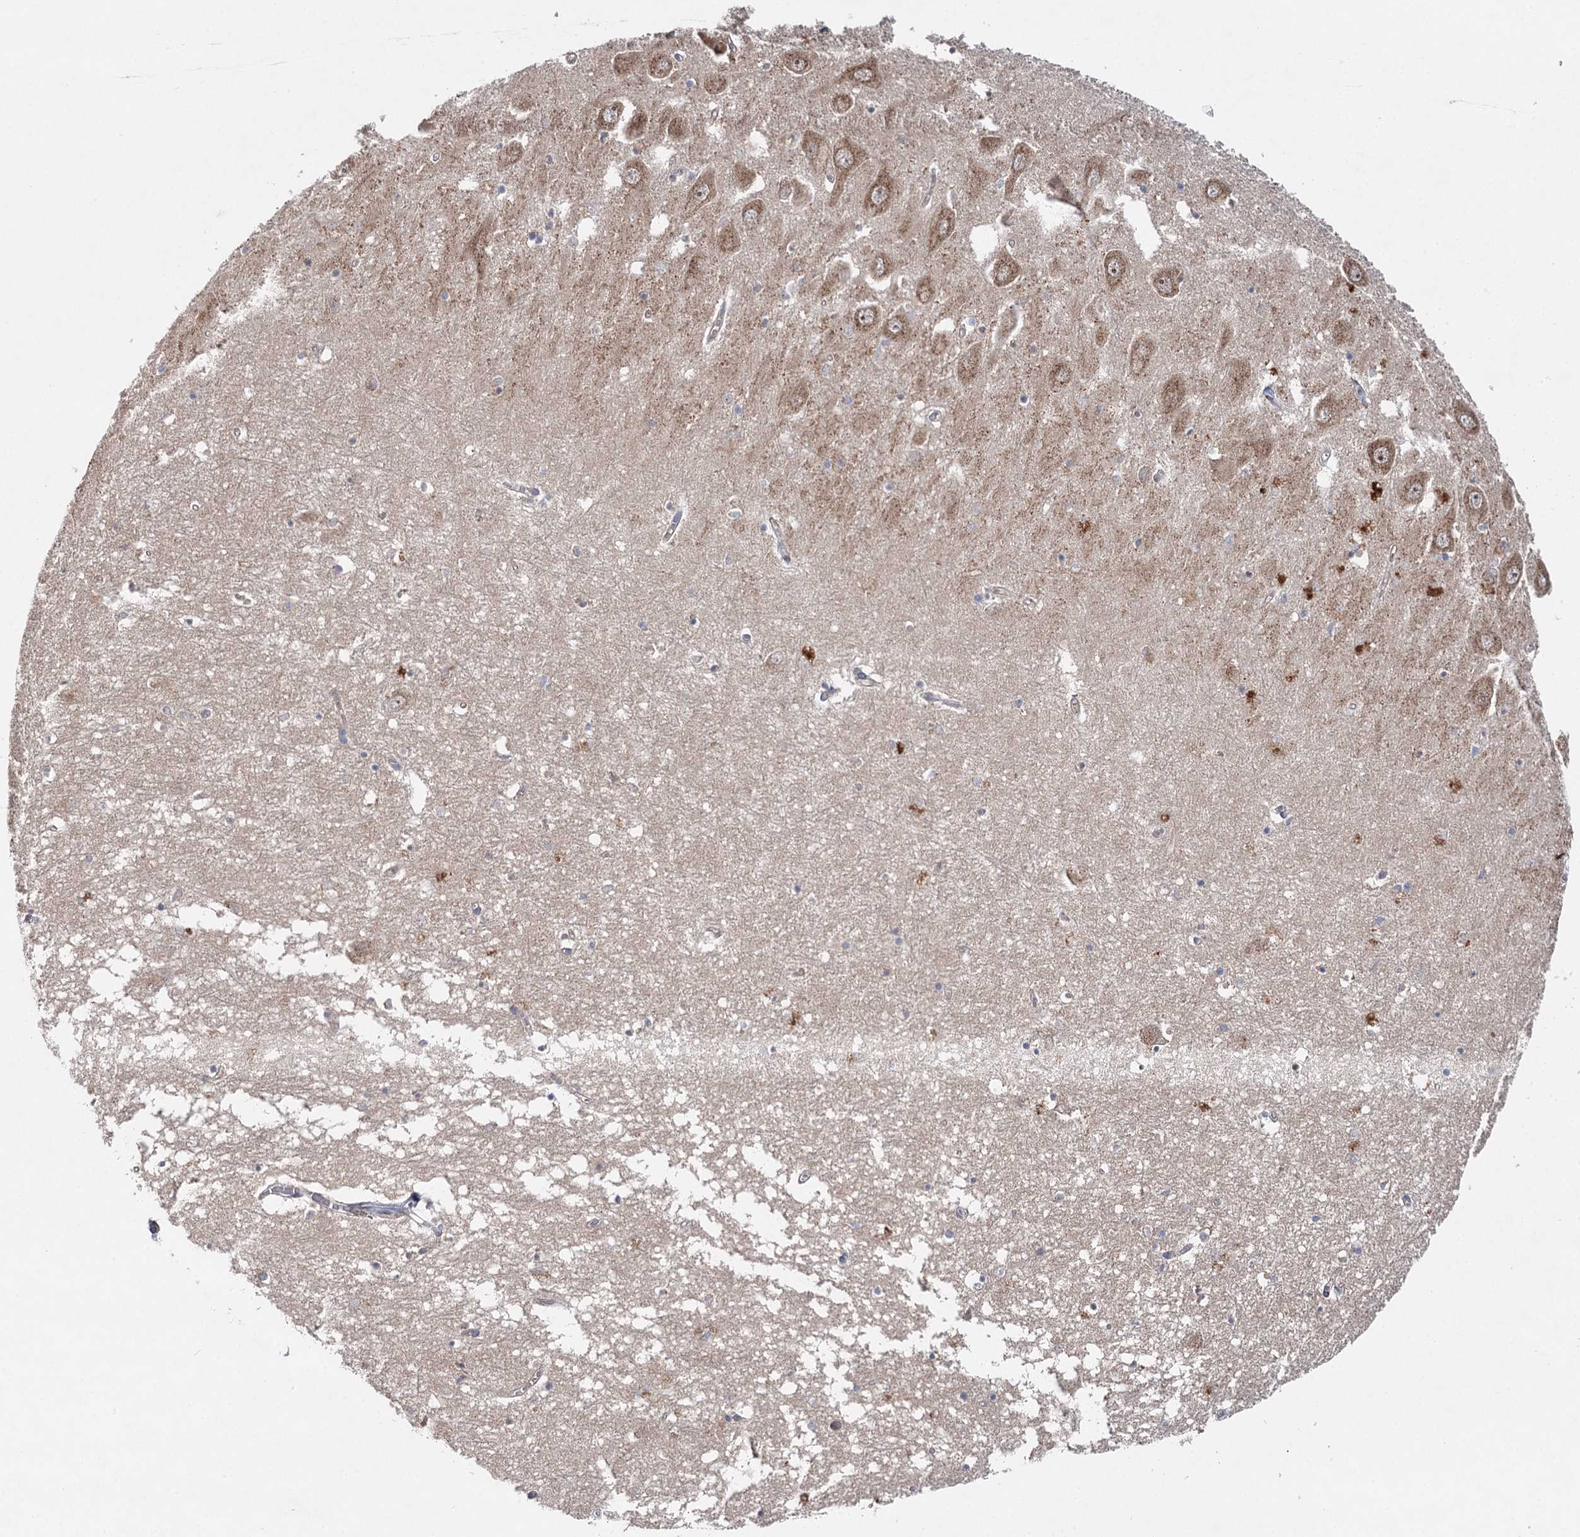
{"staining": {"intensity": "weak", "quantity": "<25%", "location": "cytoplasmic/membranous"}, "tissue": "hippocampus", "cell_type": "Glial cells", "image_type": "normal", "snomed": [{"axis": "morphology", "description": "Normal tissue, NOS"}, {"axis": "topography", "description": "Hippocampus"}], "caption": "Immunohistochemistry (IHC) of unremarkable hippocampus demonstrates no staining in glial cells.", "gene": "WDR44", "patient": {"sex": "male", "age": 70}}